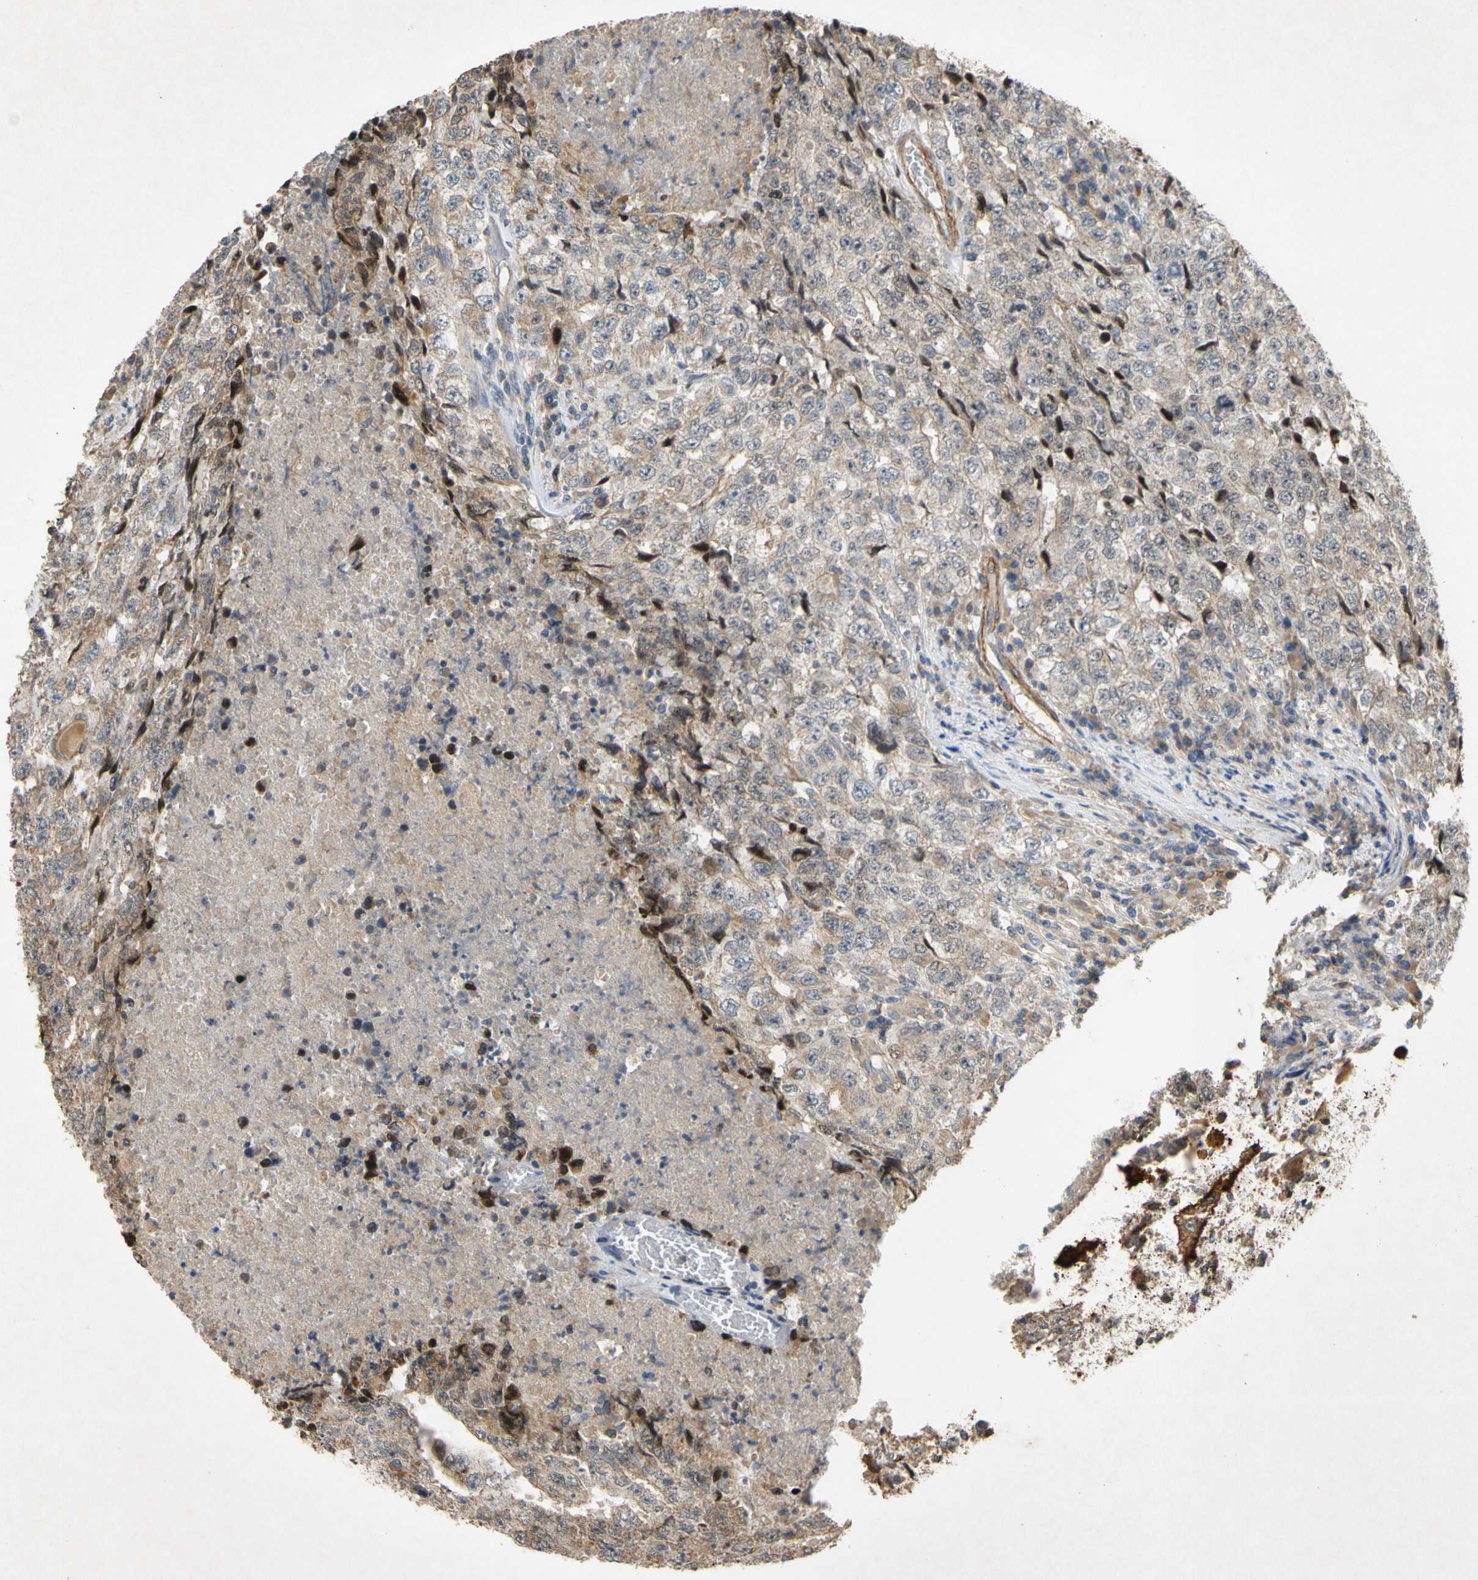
{"staining": {"intensity": "weak", "quantity": ">75%", "location": "cytoplasmic/membranous"}, "tissue": "testis cancer", "cell_type": "Tumor cells", "image_type": "cancer", "snomed": [{"axis": "morphology", "description": "Necrosis, NOS"}, {"axis": "morphology", "description": "Carcinoma, Embryonal, NOS"}, {"axis": "topography", "description": "Testis"}], "caption": "Tumor cells reveal low levels of weak cytoplasmic/membranous staining in about >75% of cells in human testis cancer.", "gene": "PARD6A", "patient": {"sex": "male", "age": 19}}